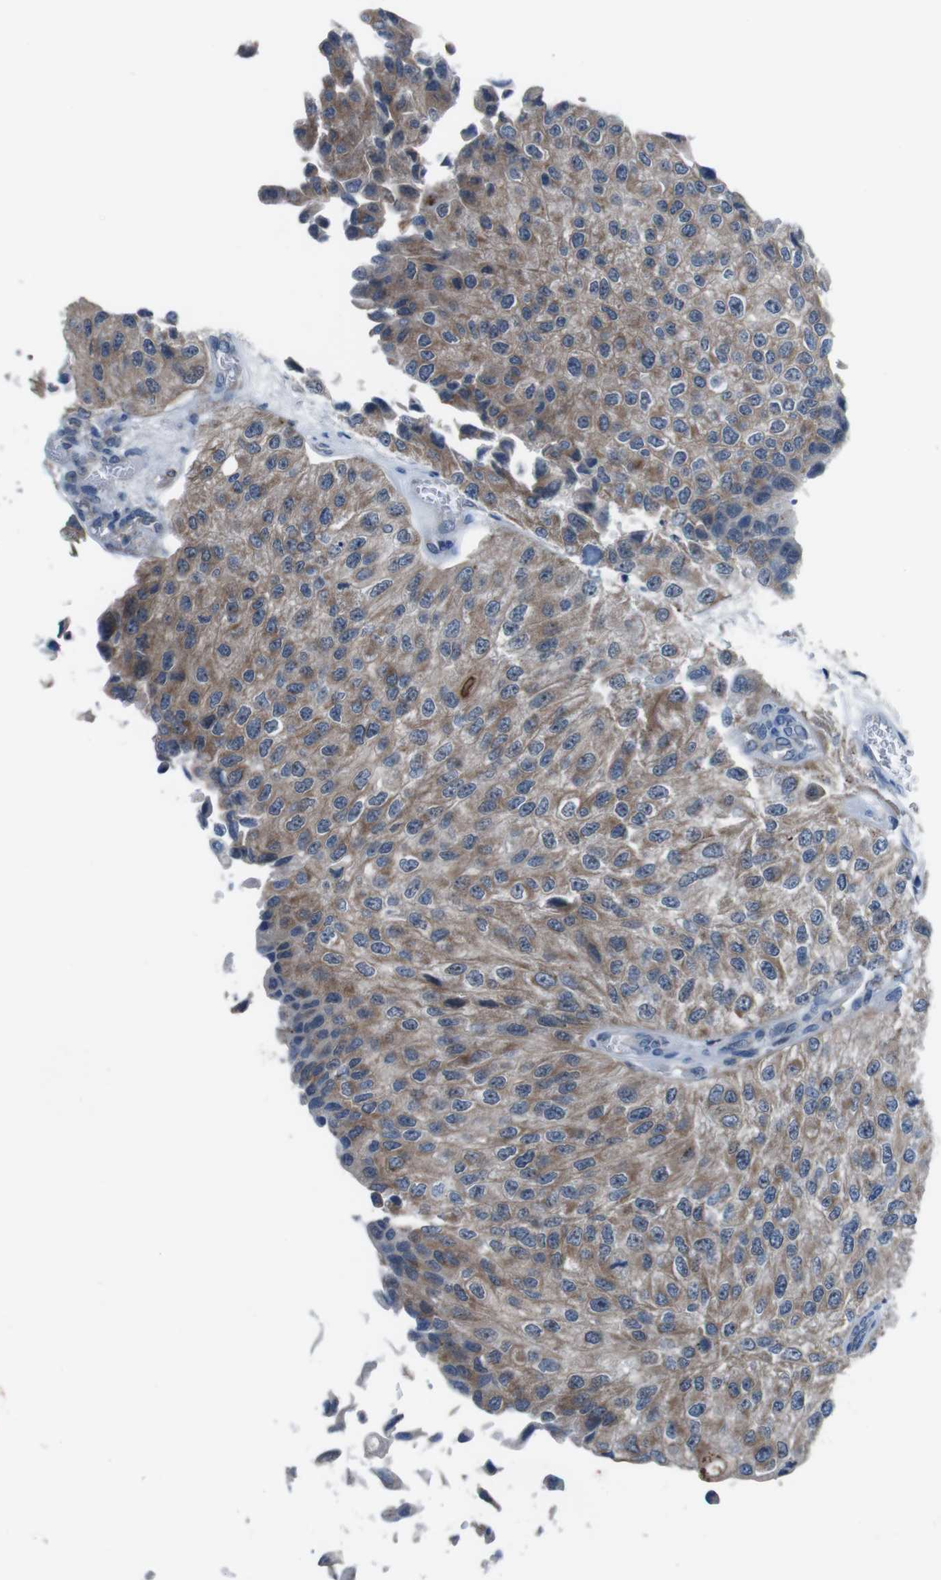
{"staining": {"intensity": "moderate", "quantity": ">75%", "location": "cytoplasmic/membranous"}, "tissue": "urothelial cancer", "cell_type": "Tumor cells", "image_type": "cancer", "snomed": [{"axis": "morphology", "description": "Urothelial carcinoma, High grade"}, {"axis": "topography", "description": "Kidney"}, {"axis": "topography", "description": "Urinary bladder"}], "caption": "IHC histopathology image of neoplastic tissue: high-grade urothelial carcinoma stained using IHC displays medium levels of moderate protein expression localized specifically in the cytoplasmic/membranous of tumor cells, appearing as a cytoplasmic/membranous brown color.", "gene": "CDH22", "patient": {"sex": "male", "age": 77}}